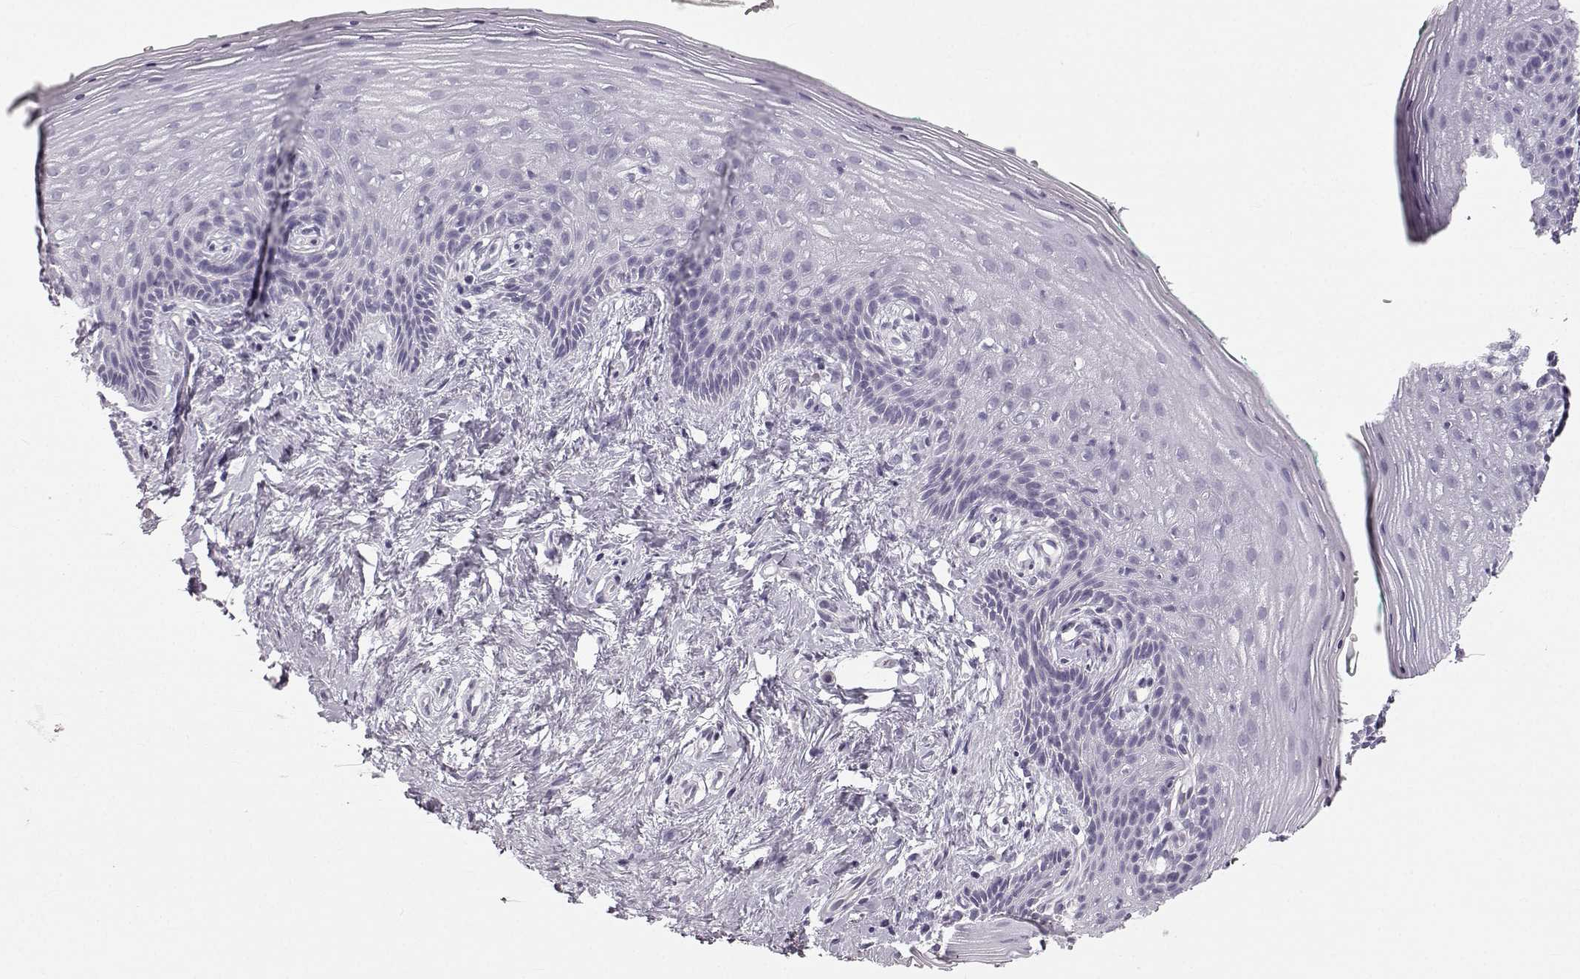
{"staining": {"intensity": "negative", "quantity": "none", "location": "none"}, "tissue": "vagina", "cell_type": "Squamous epithelial cells", "image_type": "normal", "snomed": [{"axis": "morphology", "description": "Normal tissue, NOS"}, {"axis": "topography", "description": "Vagina"}], "caption": "DAB (3,3'-diaminobenzidine) immunohistochemical staining of unremarkable vagina reveals no significant positivity in squamous epithelial cells. (Stains: DAB (3,3'-diaminobenzidine) immunohistochemistry with hematoxylin counter stain, Microscopy: brightfield microscopy at high magnification).", "gene": "OIP5", "patient": {"sex": "female", "age": 45}}